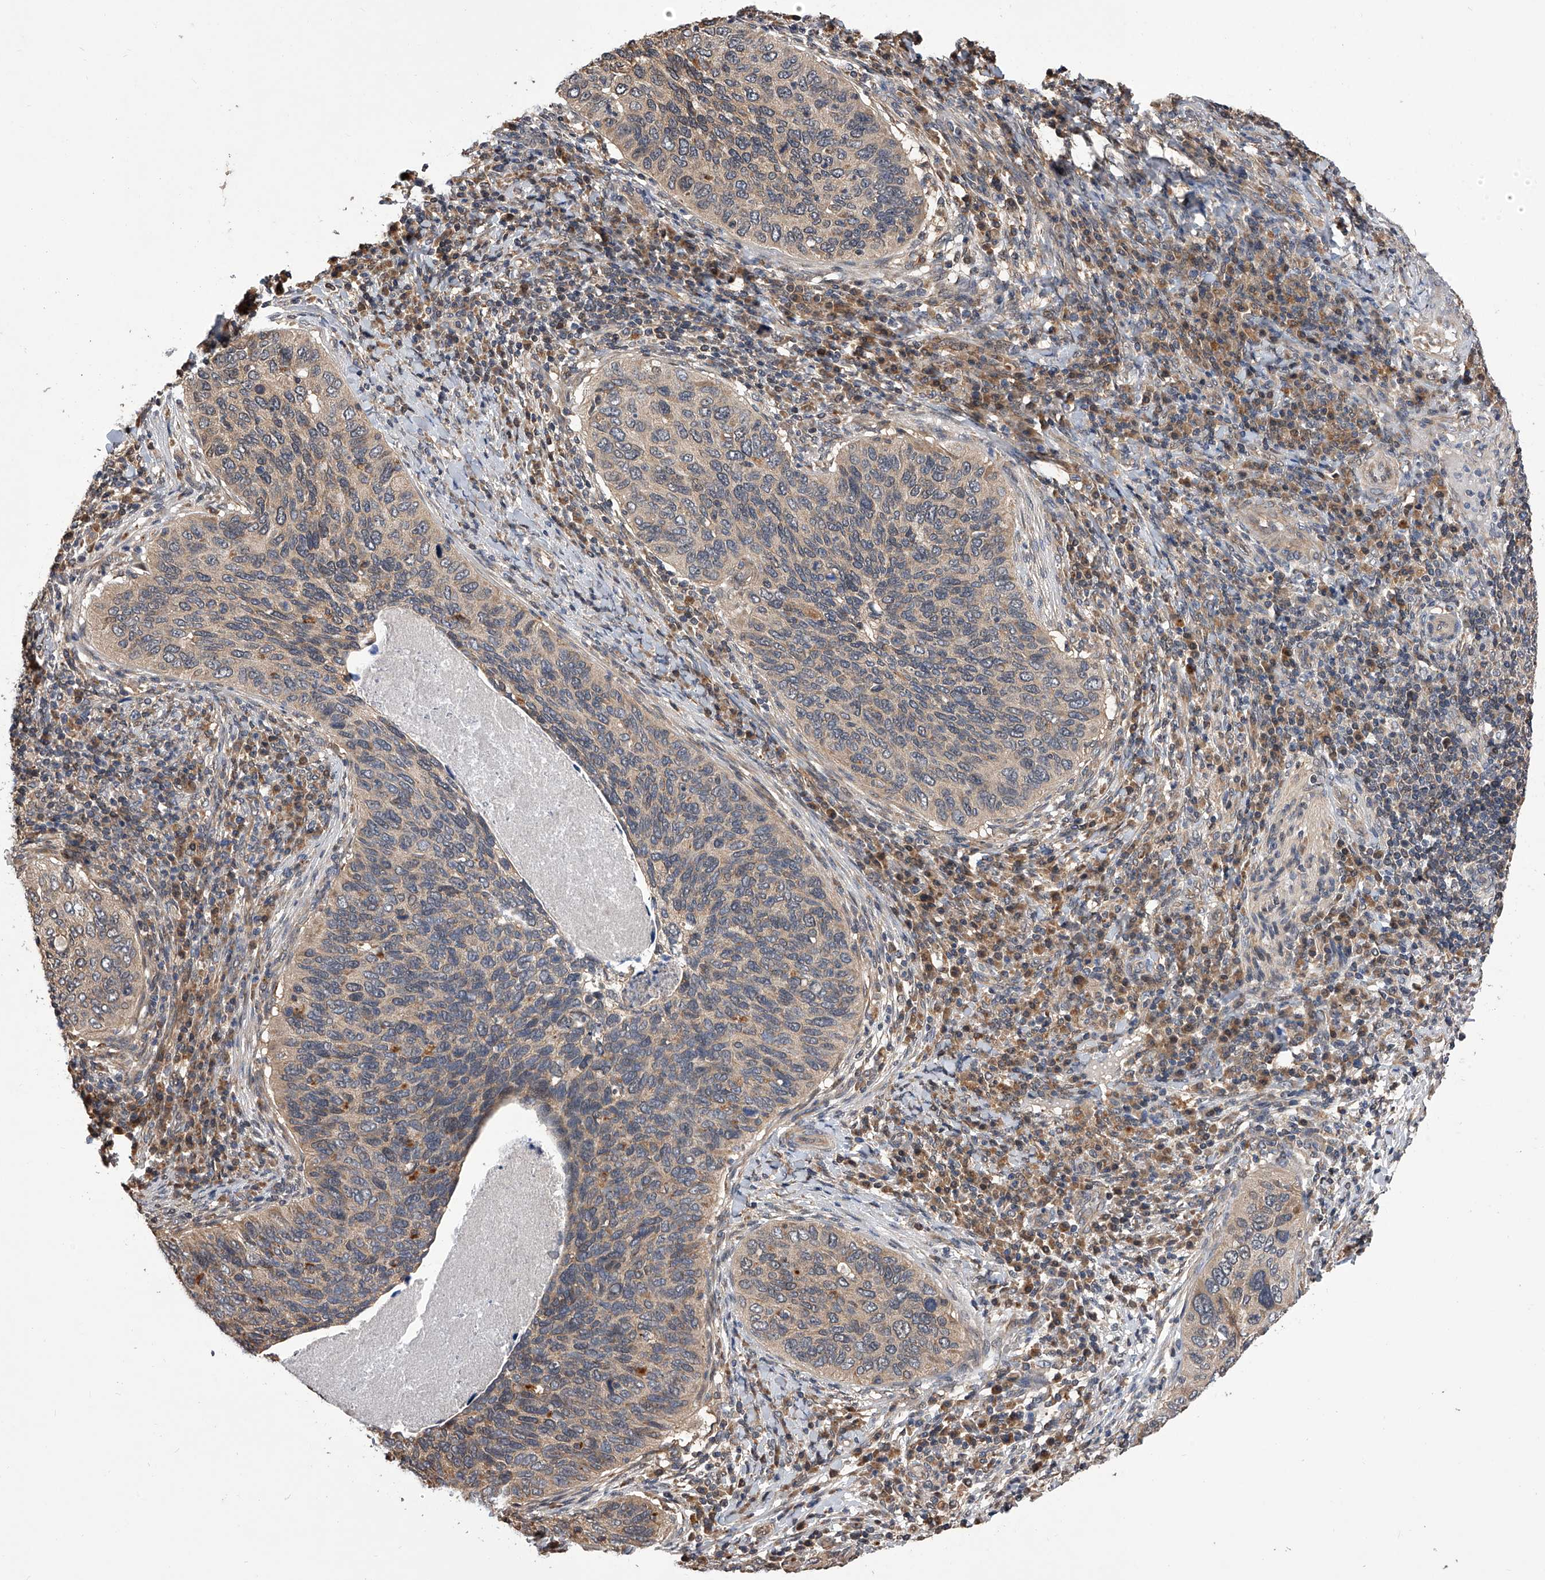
{"staining": {"intensity": "weak", "quantity": "<25%", "location": "cytoplasmic/membranous"}, "tissue": "cervical cancer", "cell_type": "Tumor cells", "image_type": "cancer", "snomed": [{"axis": "morphology", "description": "Squamous cell carcinoma, NOS"}, {"axis": "topography", "description": "Cervix"}], "caption": "Tumor cells are negative for protein expression in human squamous cell carcinoma (cervical).", "gene": "GMDS", "patient": {"sex": "female", "age": 38}}